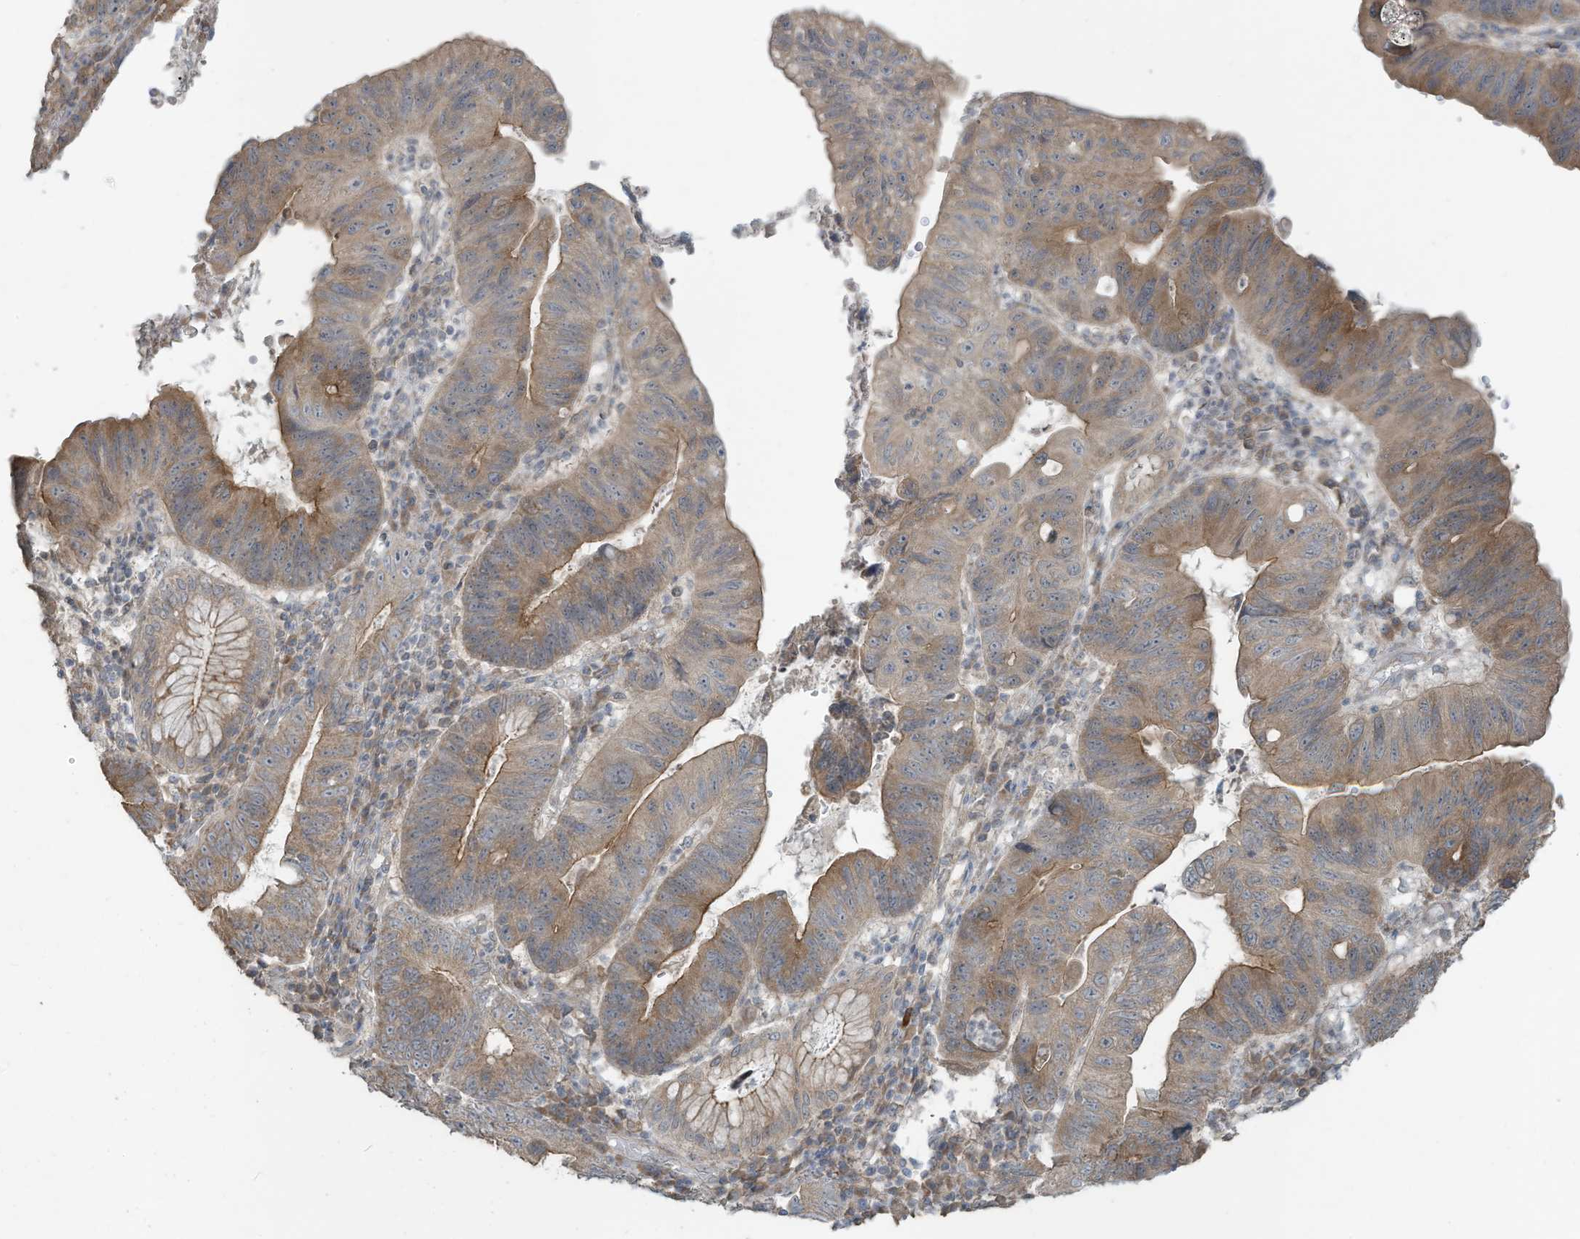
{"staining": {"intensity": "moderate", "quantity": "25%-75%", "location": "cytoplasmic/membranous"}, "tissue": "stomach cancer", "cell_type": "Tumor cells", "image_type": "cancer", "snomed": [{"axis": "morphology", "description": "Adenocarcinoma, NOS"}, {"axis": "topography", "description": "Stomach"}], "caption": "DAB (3,3'-diaminobenzidine) immunohistochemical staining of stomach cancer reveals moderate cytoplasmic/membranous protein positivity in about 25%-75% of tumor cells. (brown staining indicates protein expression, while blue staining denotes nuclei).", "gene": "MAGIX", "patient": {"sex": "male", "age": 59}}